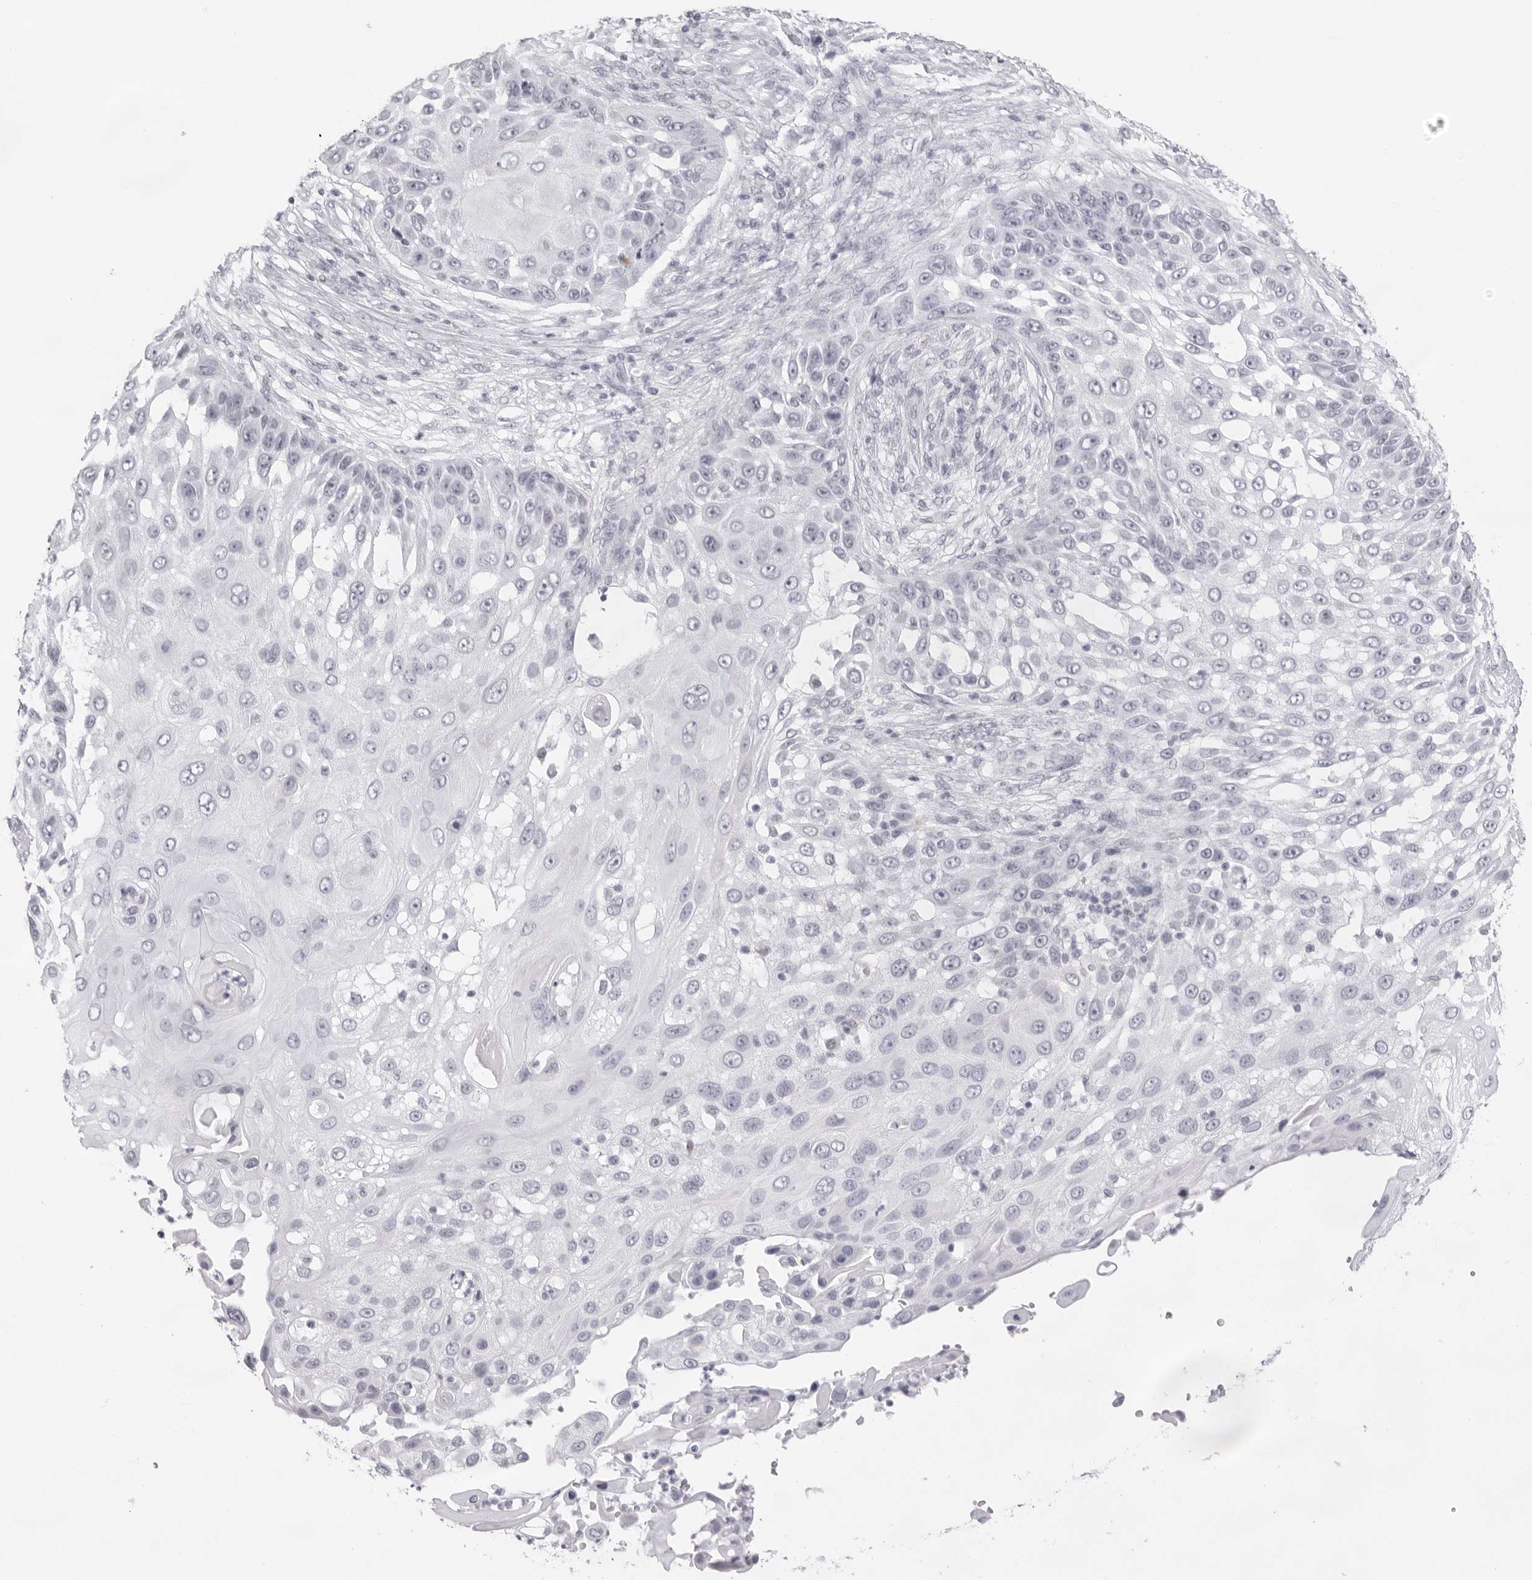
{"staining": {"intensity": "negative", "quantity": "none", "location": "none"}, "tissue": "skin cancer", "cell_type": "Tumor cells", "image_type": "cancer", "snomed": [{"axis": "morphology", "description": "Squamous cell carcinoma, NOS"}, {"axis": "topography", "description": "Skin"}], "caption": "Skin squamous cell carcinoma was stained to show a protein in brown. There is no significant staining in tumor cells.", "gene": "KLK12", "patient": {"sex": "female", "age": 44}}